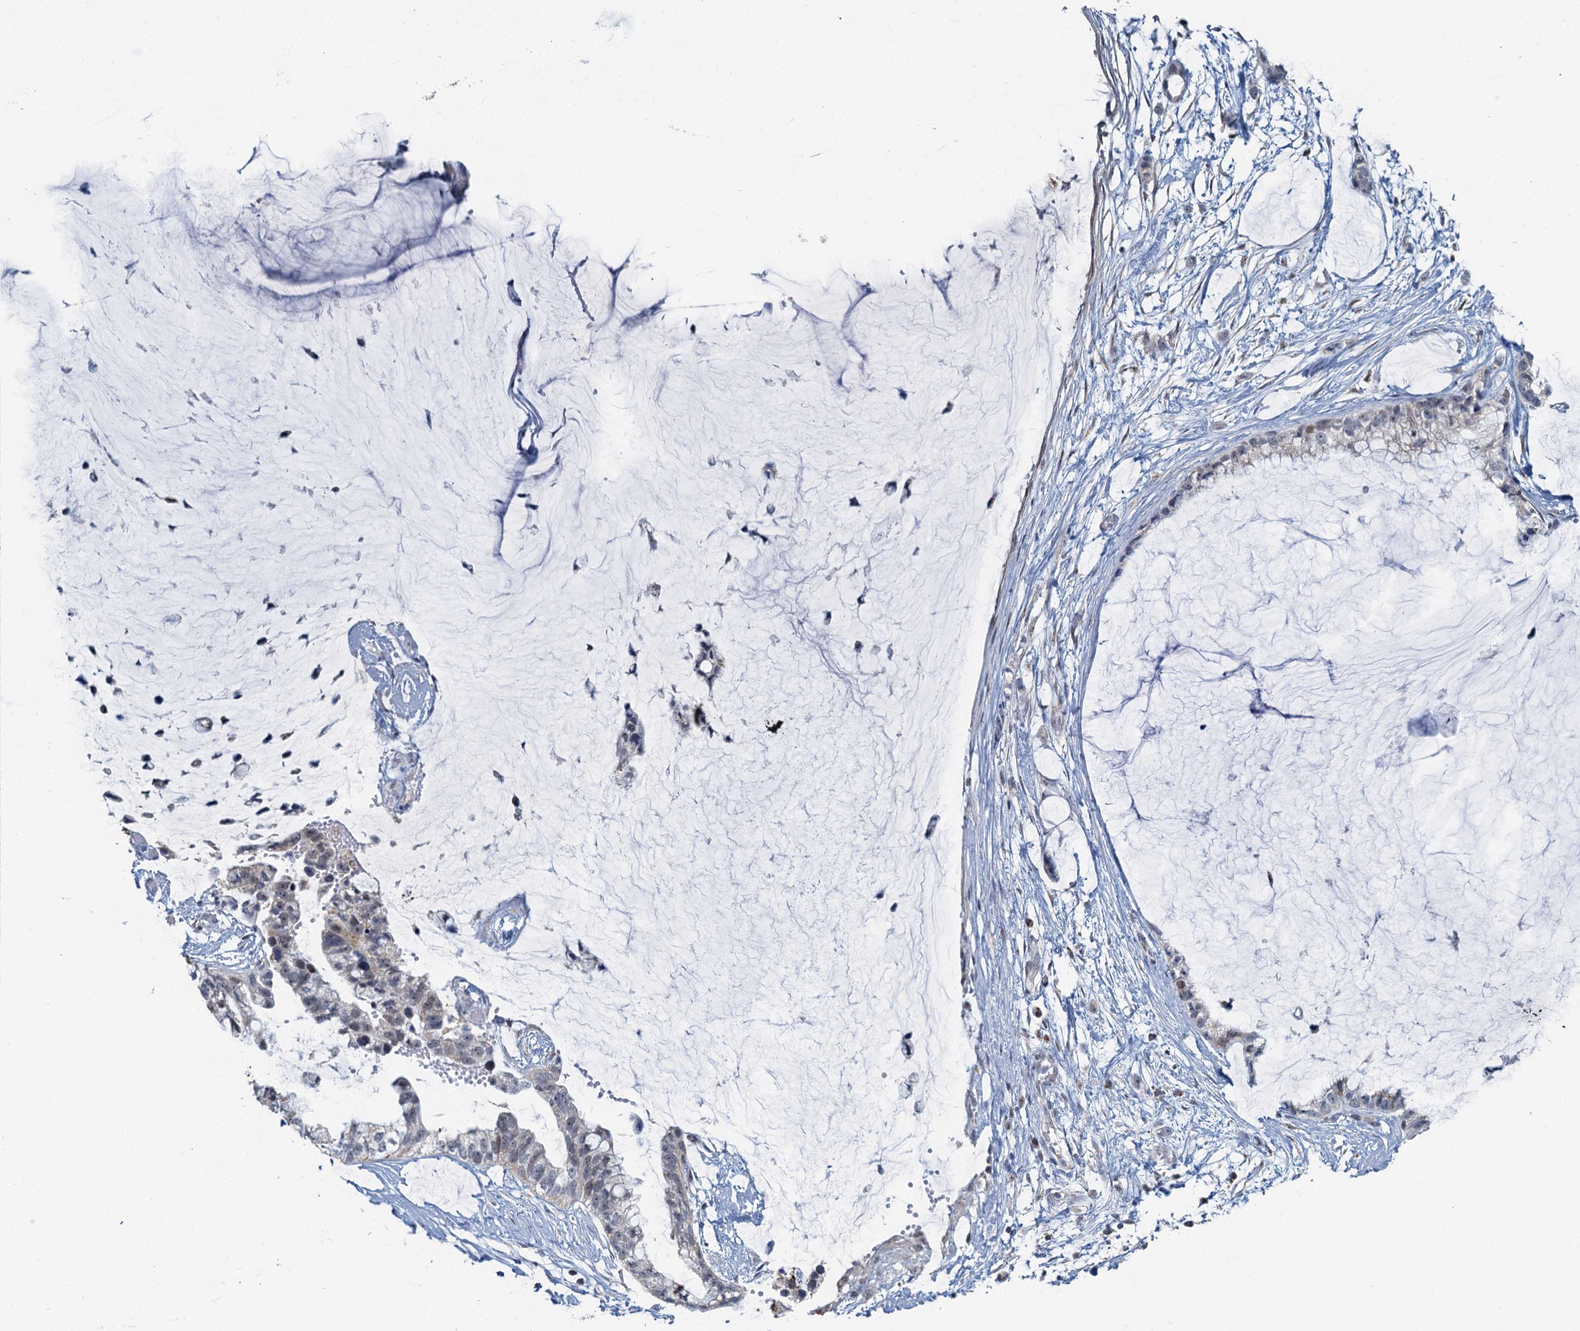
{"staining": {"intensity": "negative", "quantity": "none", "location": "none"}, "tissue": "ovarian cancer", "cell_type": "Tumor cells", "image_type": "cancer", "snomed": [{"axis": "morphology", "description": "Cystadenocarcinoma, mucinous, NOS"}, {"axis": "topography", "description": "Ovary"}], "caption": "Immunohistochemistry (IHC) image of human ovarian cancer (mucinous cystadenocarcinoma) stained for a protein (brown), which reveals no expression in tumor cells. (Immunohistochemistry (IHC), brightfield microscopy, high magnification).", "gene": "RAD9B", "patient": {"sex": "female", "age": 39}}